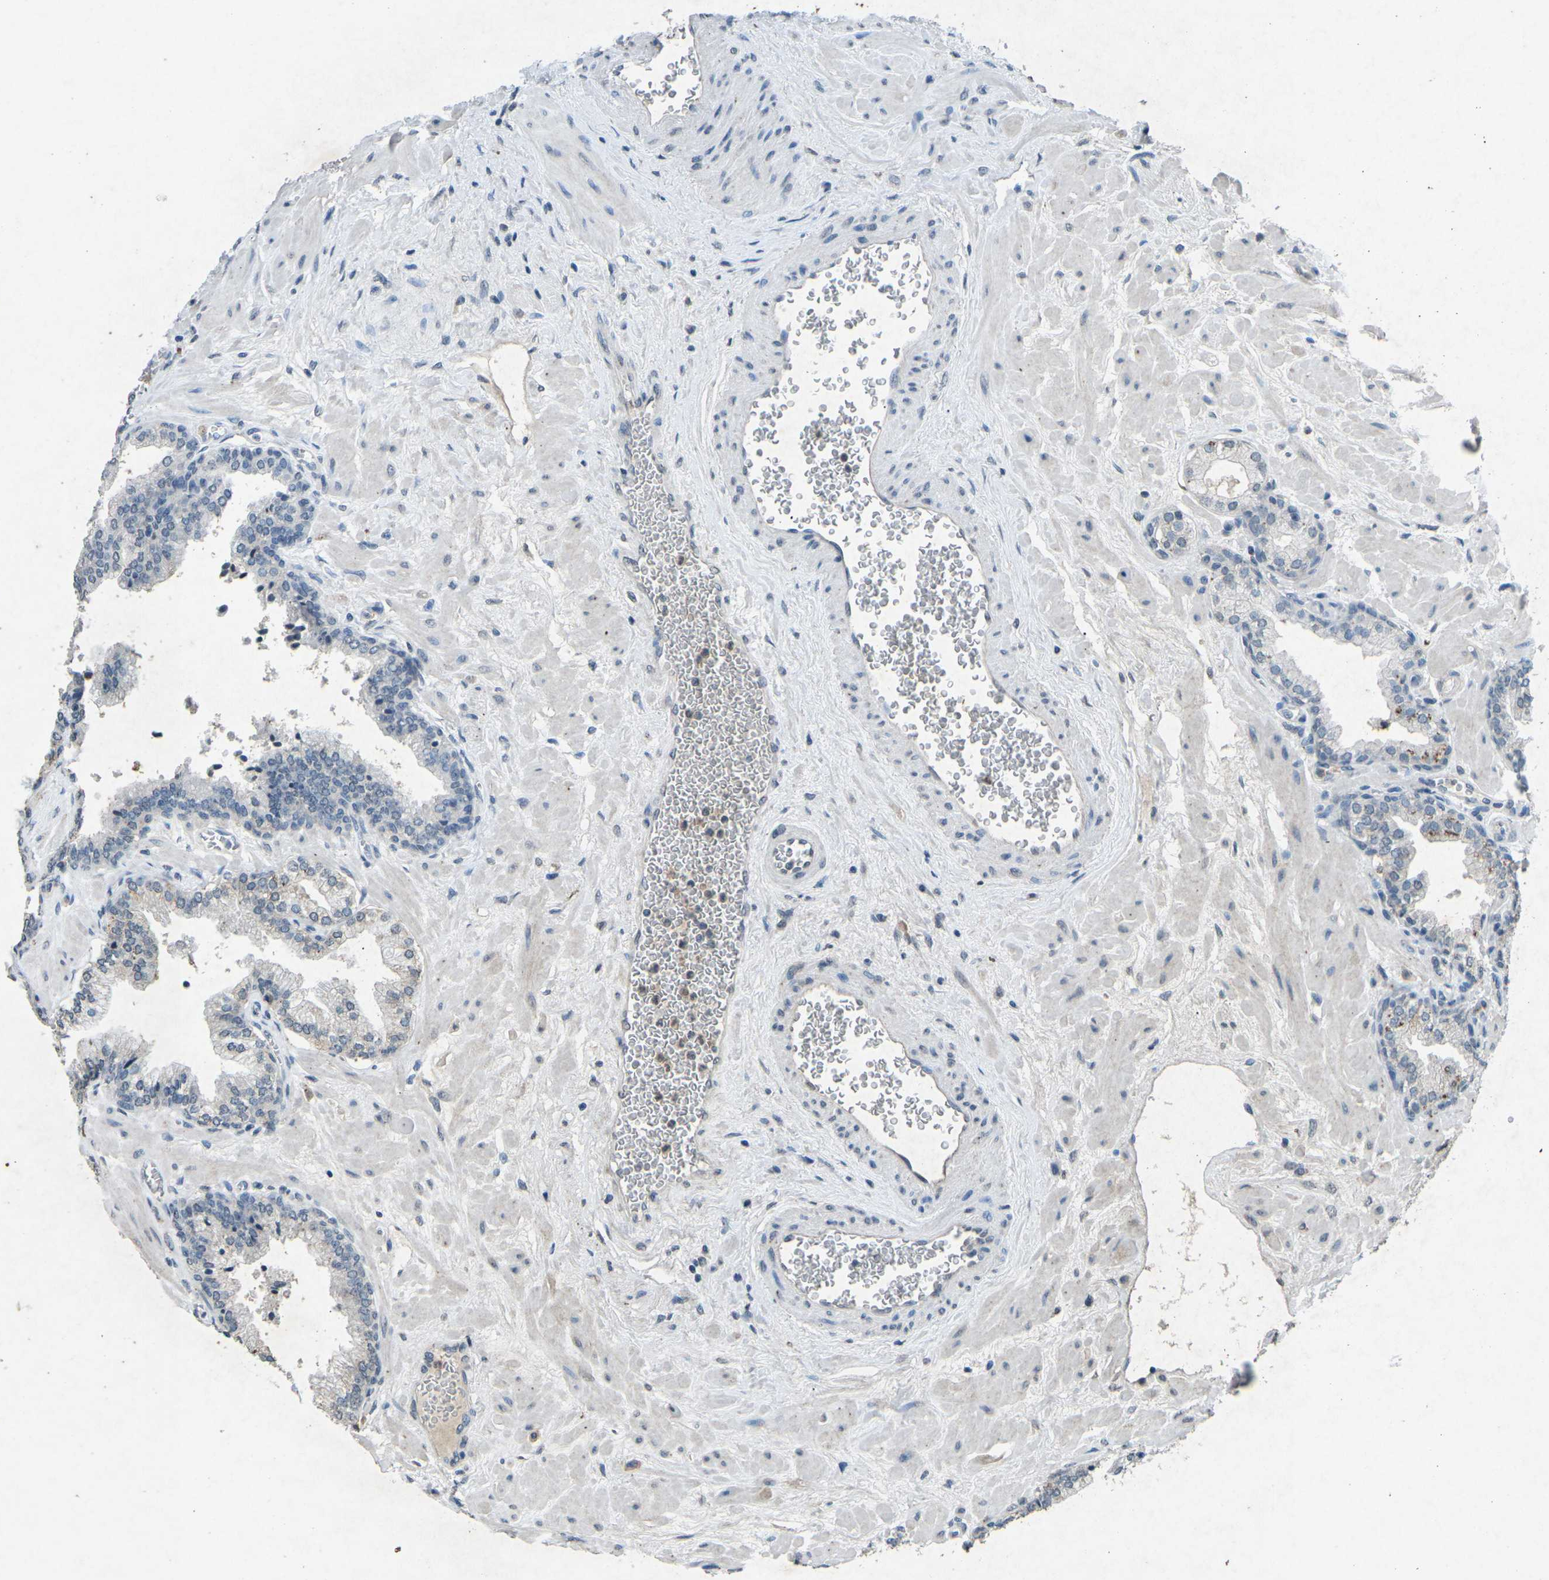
{"staining": {"intensity": "negative", "quantity": "none", "location": "none"}, "tissue": "prostate", "cell_type": "Glandular cells", "image_type": "normal", "snomed": [{"axis": "morphology", "description": "Normal tissue, NOS"}, {"axis": "morphology", "description": "Urothelial carcinoma, Low grade"}, {"axis": "topography", "description": "Urinary bladder"}, {"axis": "topography", "description": "Prostate"}], "caption": "This is an IHC micrograph of unremarkable prostate. There is no positivity in glandular cells.", "gene": "A1BG", "patient": {"sex": "male", "age": 60}}